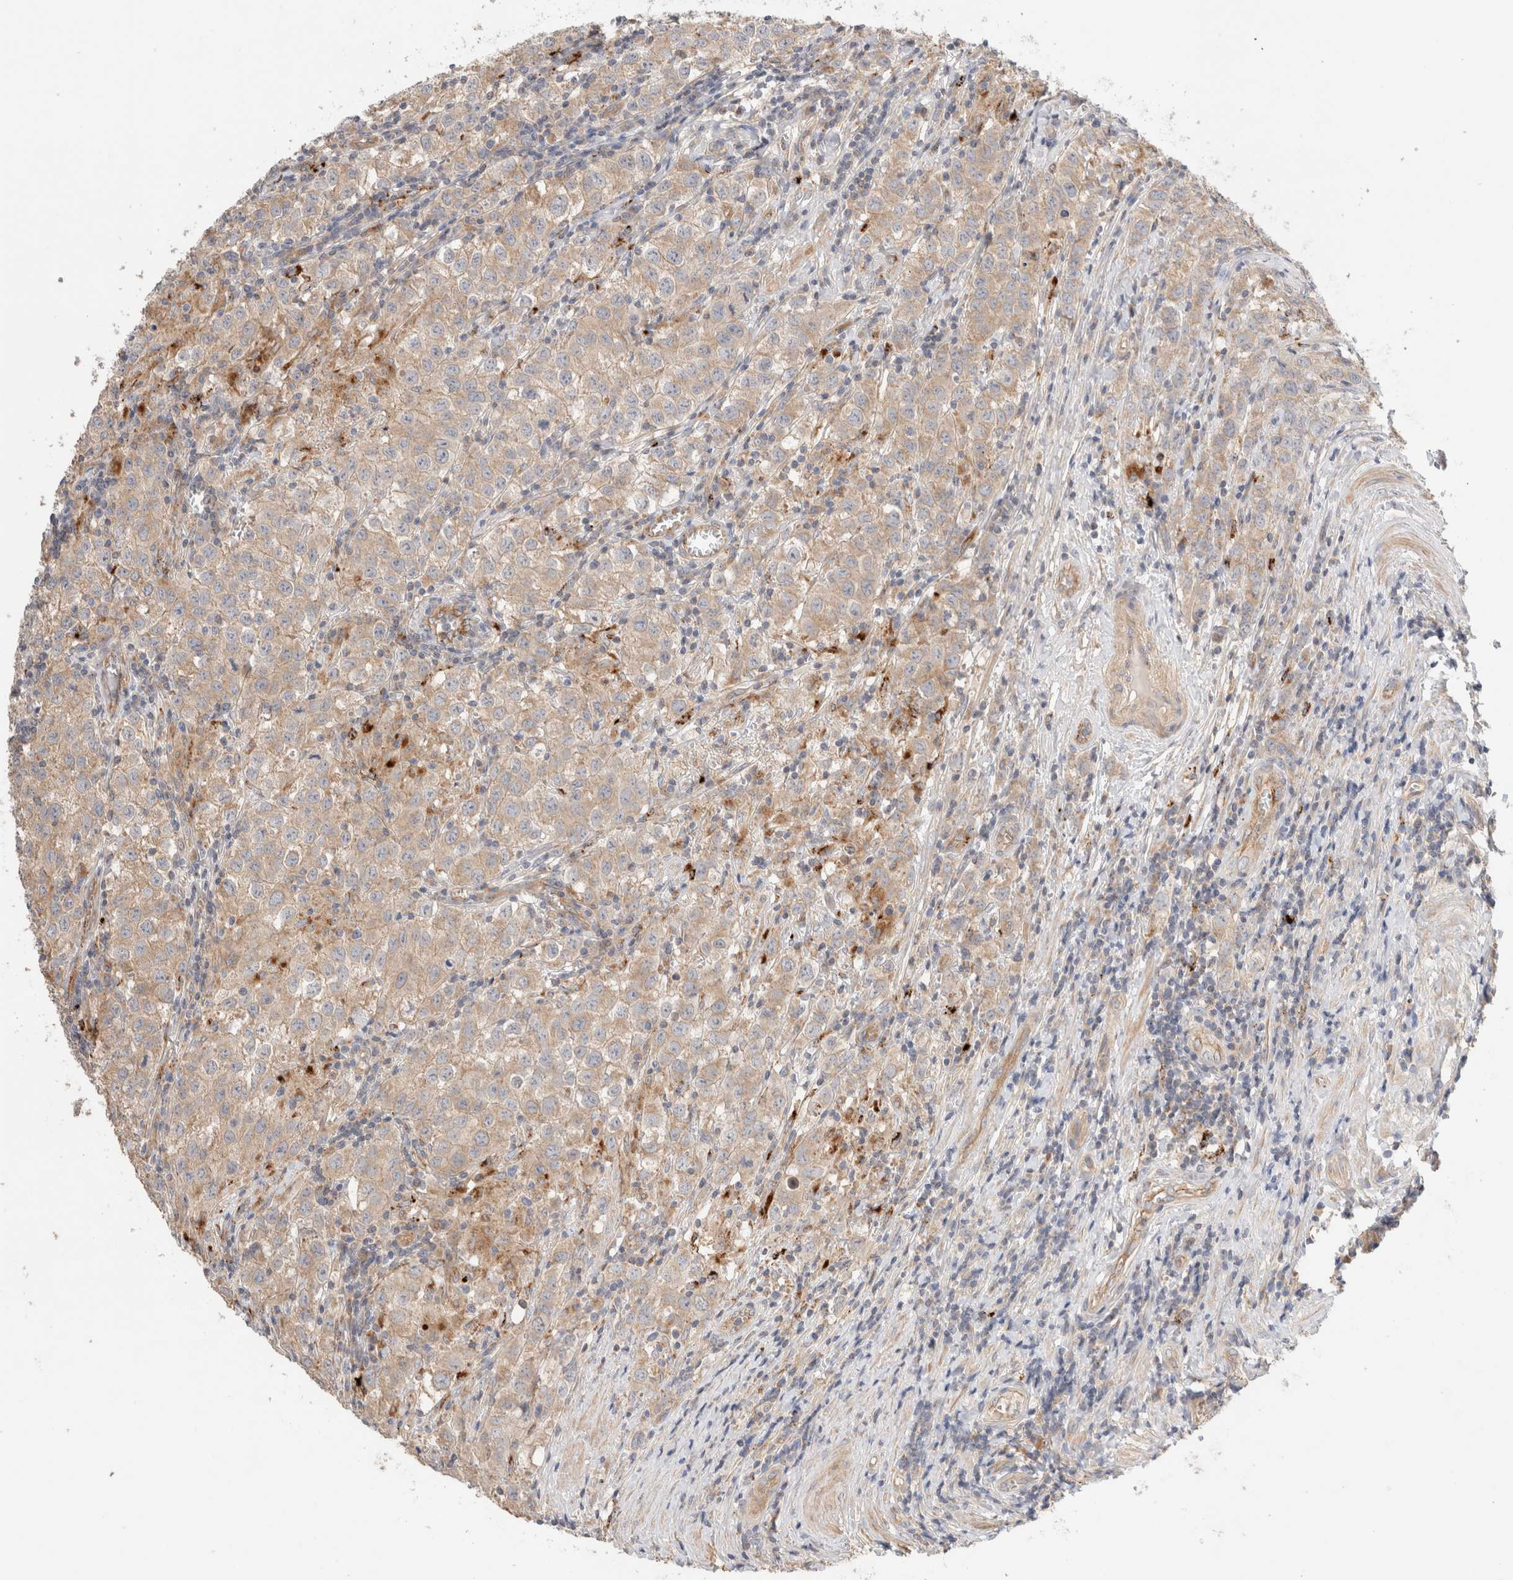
{"staining": {"intensity": "weak", "quantity": ">75%", "location": "cytoplasmic/membranous"}, "tissue": "testis cancer", "cell_type": "Tumor cells", "image_type": "cancer", "snomed": [{"axis": "morphology", "description": "Seminoma, NOS"}, {"axis": "morphology", "description": "Carcinoma, Embryonal, NOS"}, {"axis": "topography", "description": "Testis"}], "caption": "There is low levels of weak cytoplasmic/membranous expression in tumor cells of testis seminoma, as demonstrated by immunohistochemical staining (brown color).", "gene": "B3GNTL1", "patient": {"sex": "male", "age": 43}}